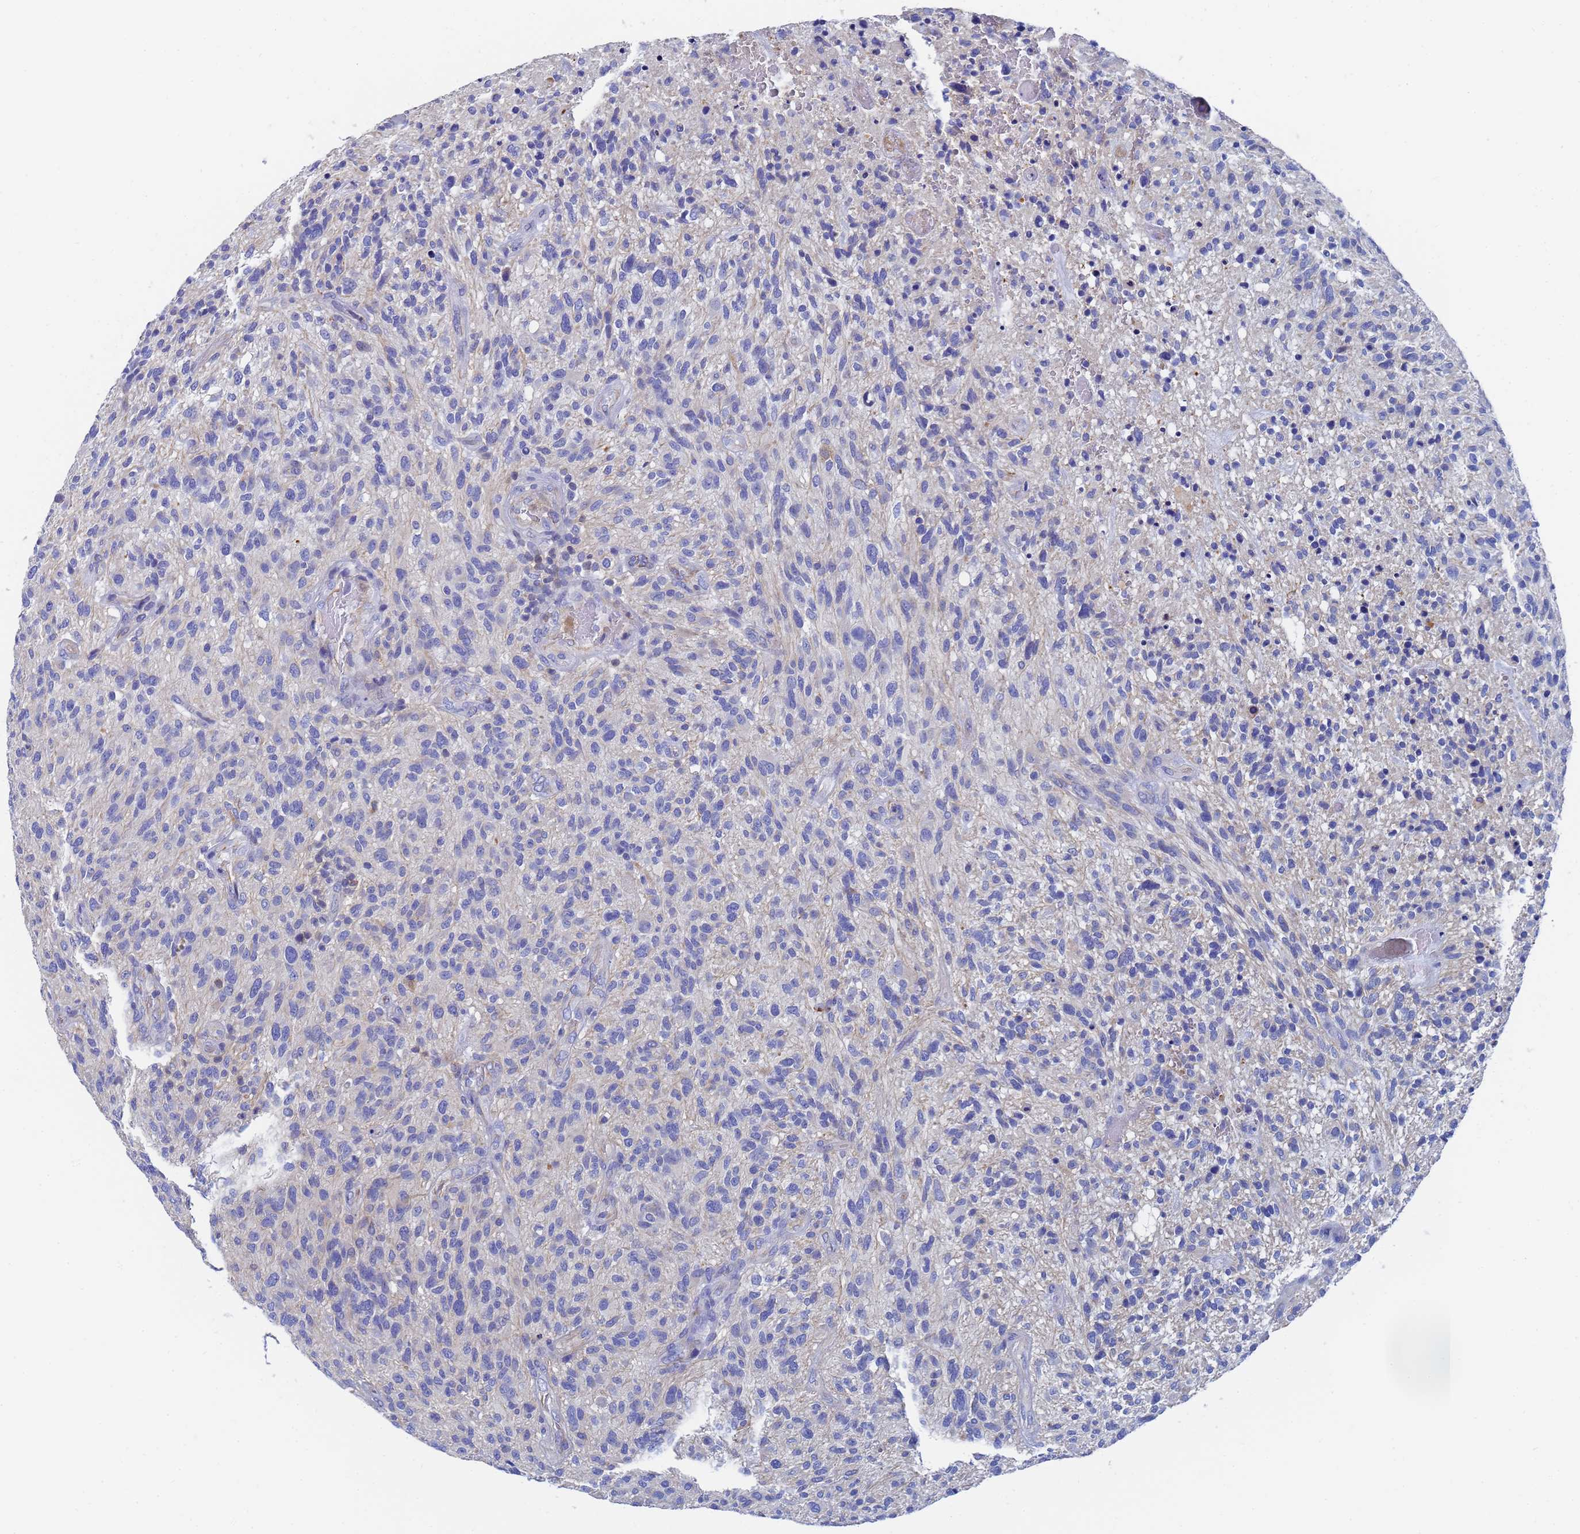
{"staining": {"intensity": "negative", "quantity": "none", "location": "none"}, "tissue": "glioma", "cell_type": "Tumor cells", "image_type": "cancer", "snomed": [{"axis": "morphology", "description": "Glioma, malignant, High grade"}, {"axis": "topography", "description": "Brain"}], "caption": "A high-resolution micrograph shows immunohistochemistry (IHC) staining of malignant glioma (high-grade), which reveals no significant expression in tumor cells. (DAB (3,3'-diaminobenzidine) immunohistochemistry with hematoxylin counter stain).", "gene": "GCHFR", "patient": {"sex": "male", "age": 47}}